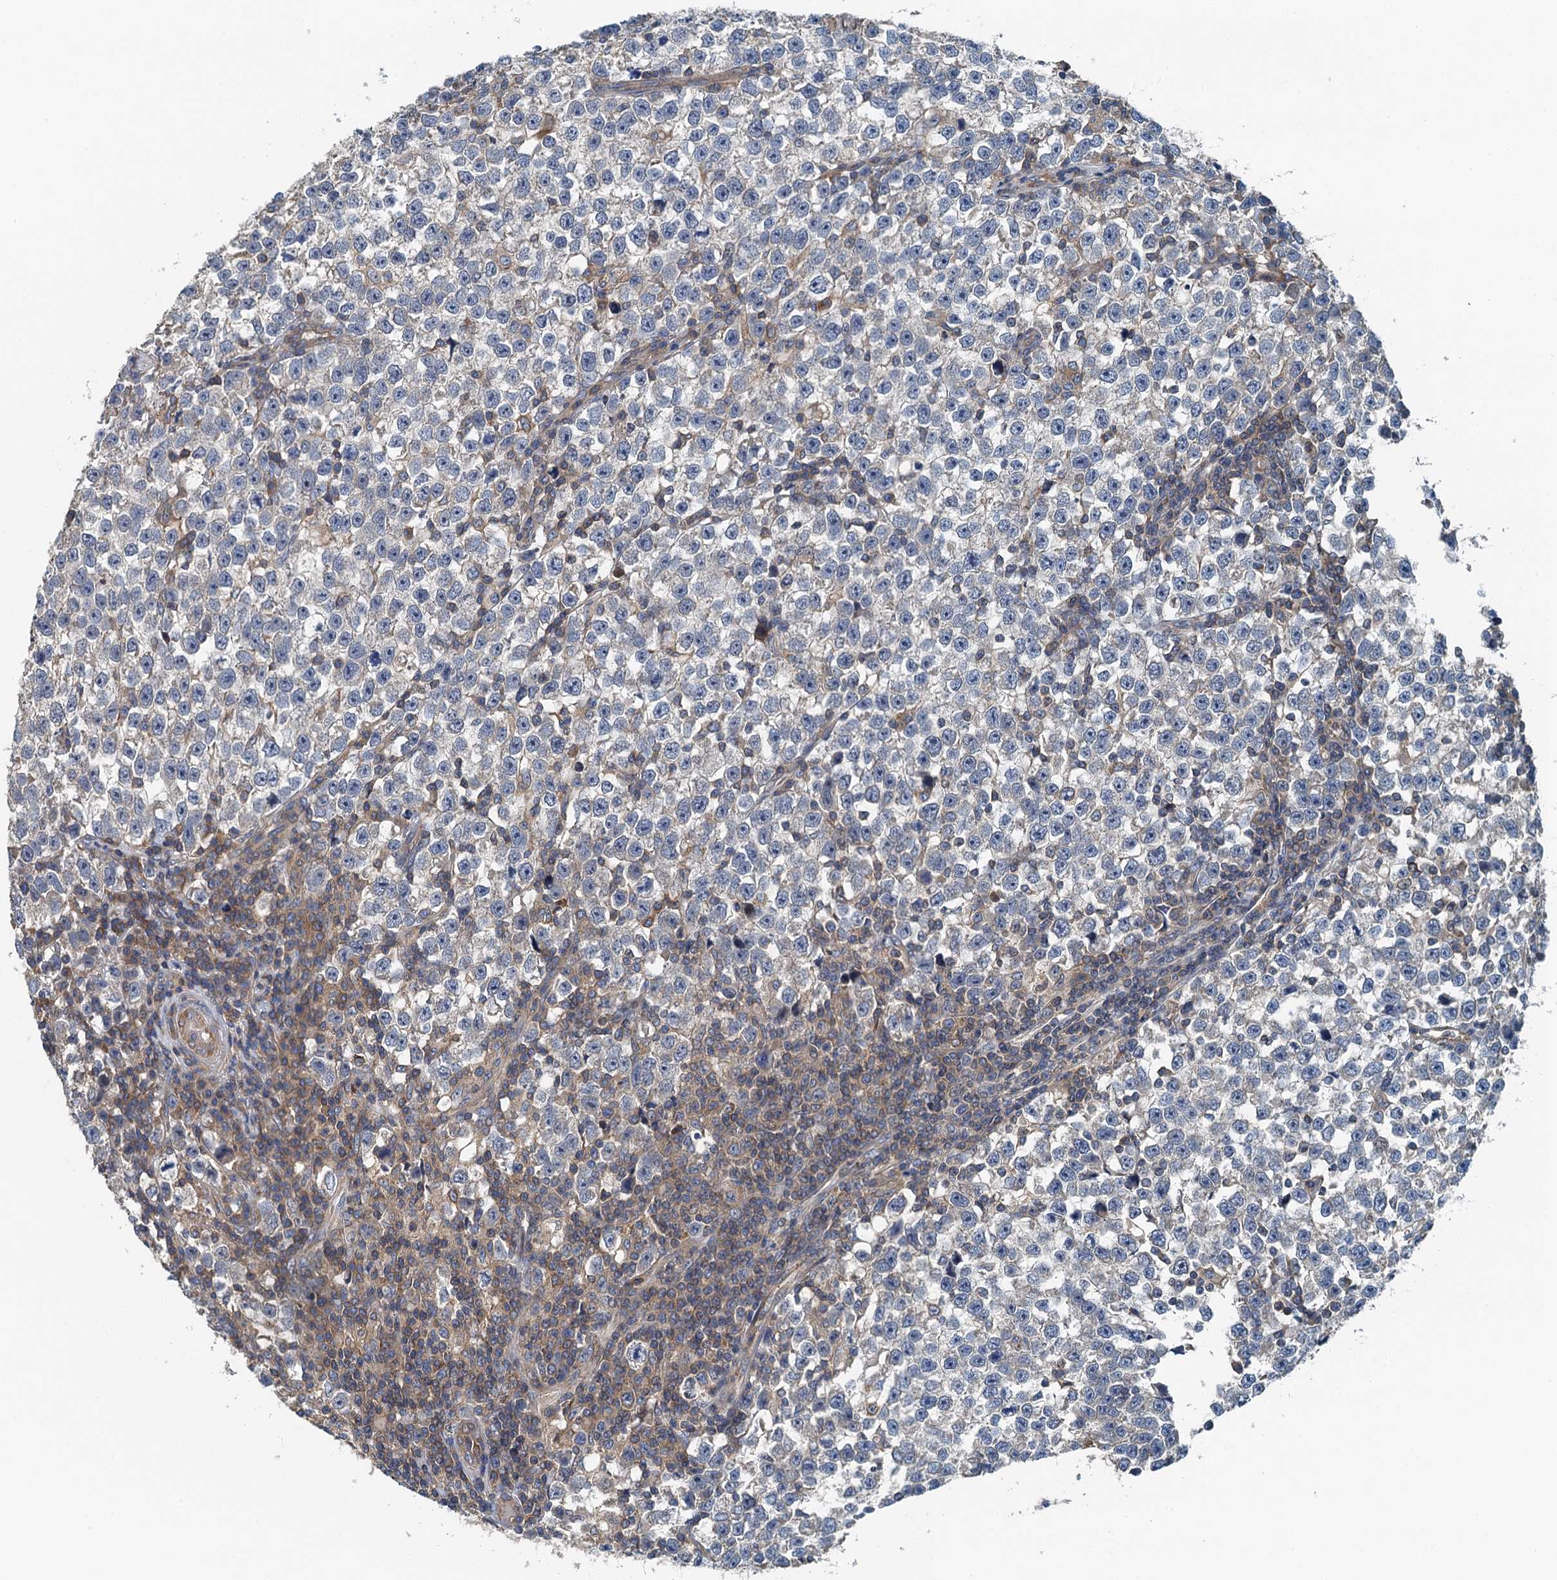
{"staining": {"intensity": "negative", "quantity": "none", "location": "none"}, "tissue": "testis cancer", "cell_type": "Tumor cells", "image_type": "cancer", "snomed": [{"axis": "morphology", "description": "Normal tissue, NOS"}, {"axis": "morphology", "description": "Seminoma, NOS"}, {"axis": "topography", "description": "Testis"}], "caption": "This is an immunohistochemistry (IHC) micrograph of testis cancer (seminoma). There is no staining in tumor cells.", "gene": "PPP1R14D", "patient": {"sex": "male", "age": 43}}